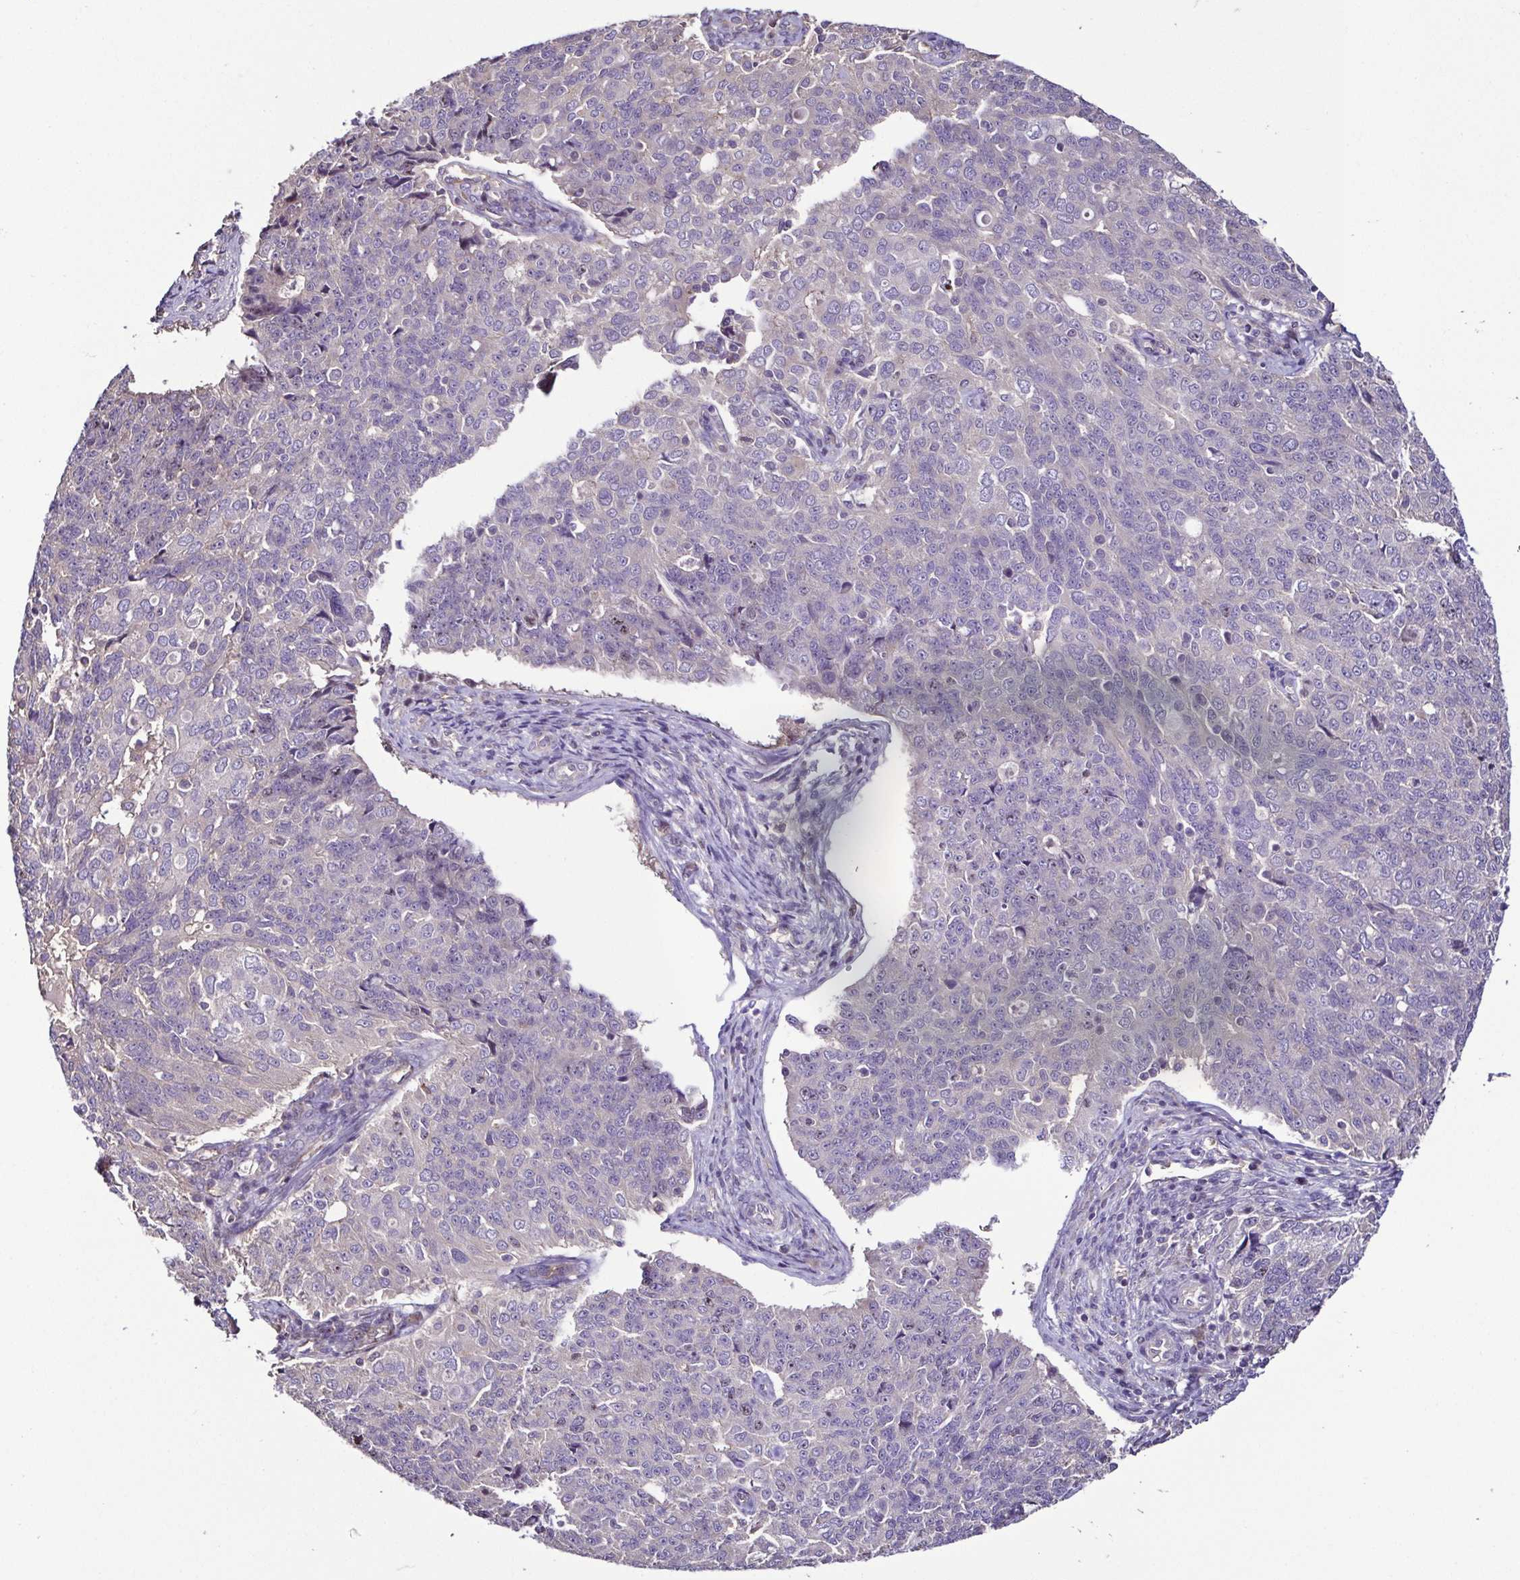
{"staining": {"intensity": "negative", "quantity": "none", "location": "none"}, "tissue": "endometrial cancer", "cell_type": "Tumor cells", "image_type": "cancer", "snomed": [{"axis": "morphology", "description": "Adenocarcinoma, NOS"}, {"axis": "topography", "description": "Endometrium"}], "caption": "Immunohistochemistry (IHC) of human adenocarcinoma (endometrial) demonstrates no positivity in tumor cells.", "gene": "LMOD2", "patient": {"sex": "female", "age": 43}}